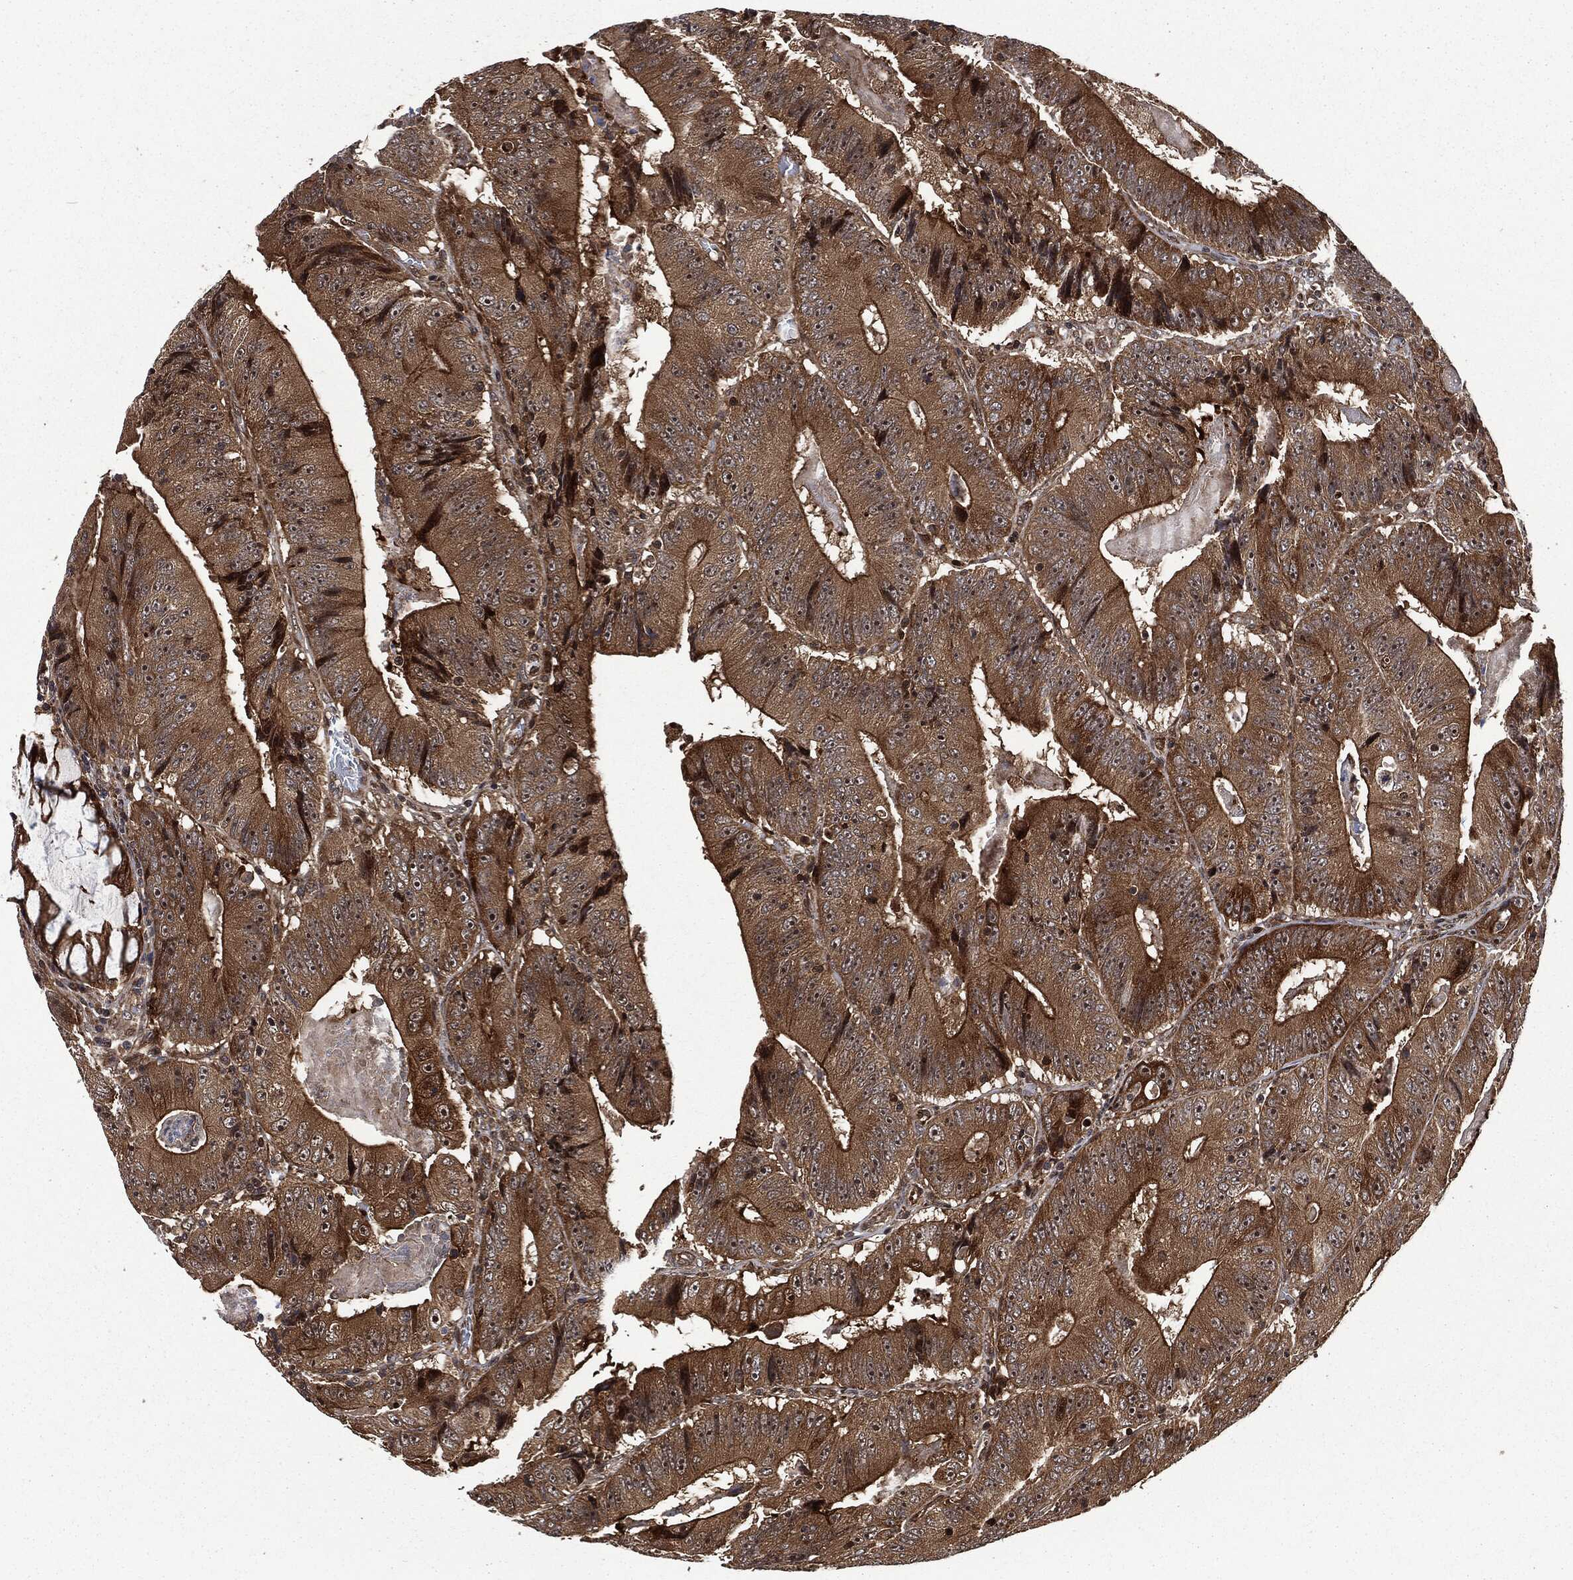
{"staining": {"intensity": "strong", "quantity": ">75%", "location": "cytoplasmic/membranous"}, "tissue": "colorectal cancer", "cell_type": "Tumor cells", "image_type": "cancer", "snomed": [{"axis": "morphology", "description": "Adenocarcinoma, NOS"}, {"axis": "topography", "description": "Colon"}], "caption": "Immunohistochemistry (IHC) of adenocarcinoma (colorectal) exhibits high levels of strong cytoplasmic/membranous expression in about >75% of tumor cells.", "gene": "CMPK2", "patient": {"sex": "female", "age": 86}}